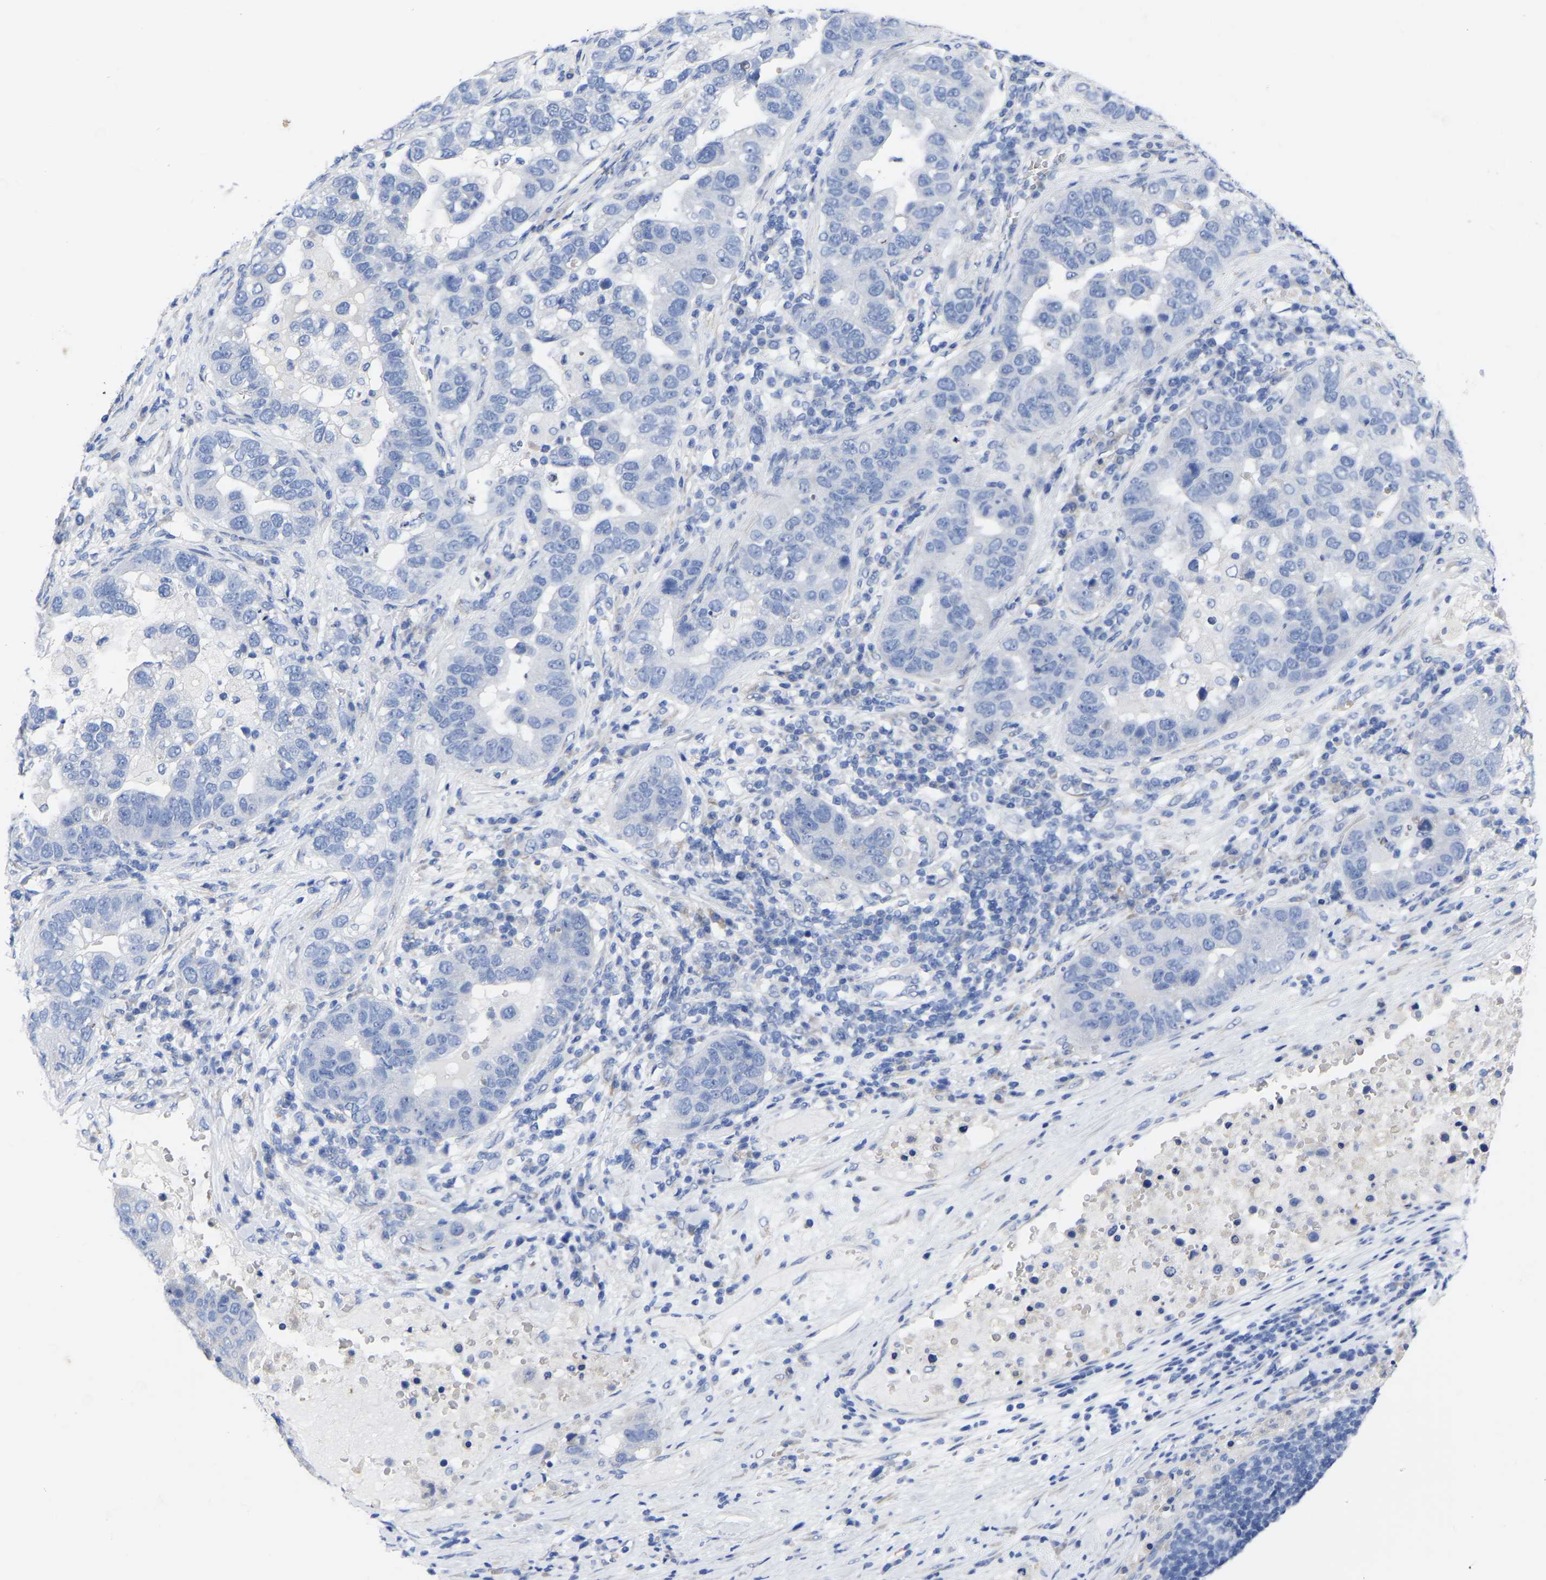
{"staining": {"intensity": "negative", "quantity": "none", "location": "none"}, "tissue": "pancreatic cancer", "cell_type": "Tumor cells", "image_type": "cancer", "snomed": [{"axis": "morphology", "description": "Adenocarcinoma, NOS"}, {"axis": "topography", "description": "Pancreas"}], "caption": "Tumor cells show no significant protein expression in adenocarcinoma (pancreatic). (Brightfield microscopy of DAB IHC at high magnification).", "gene": "GDF3", "patient": {"sex": "female", "age": 61}}